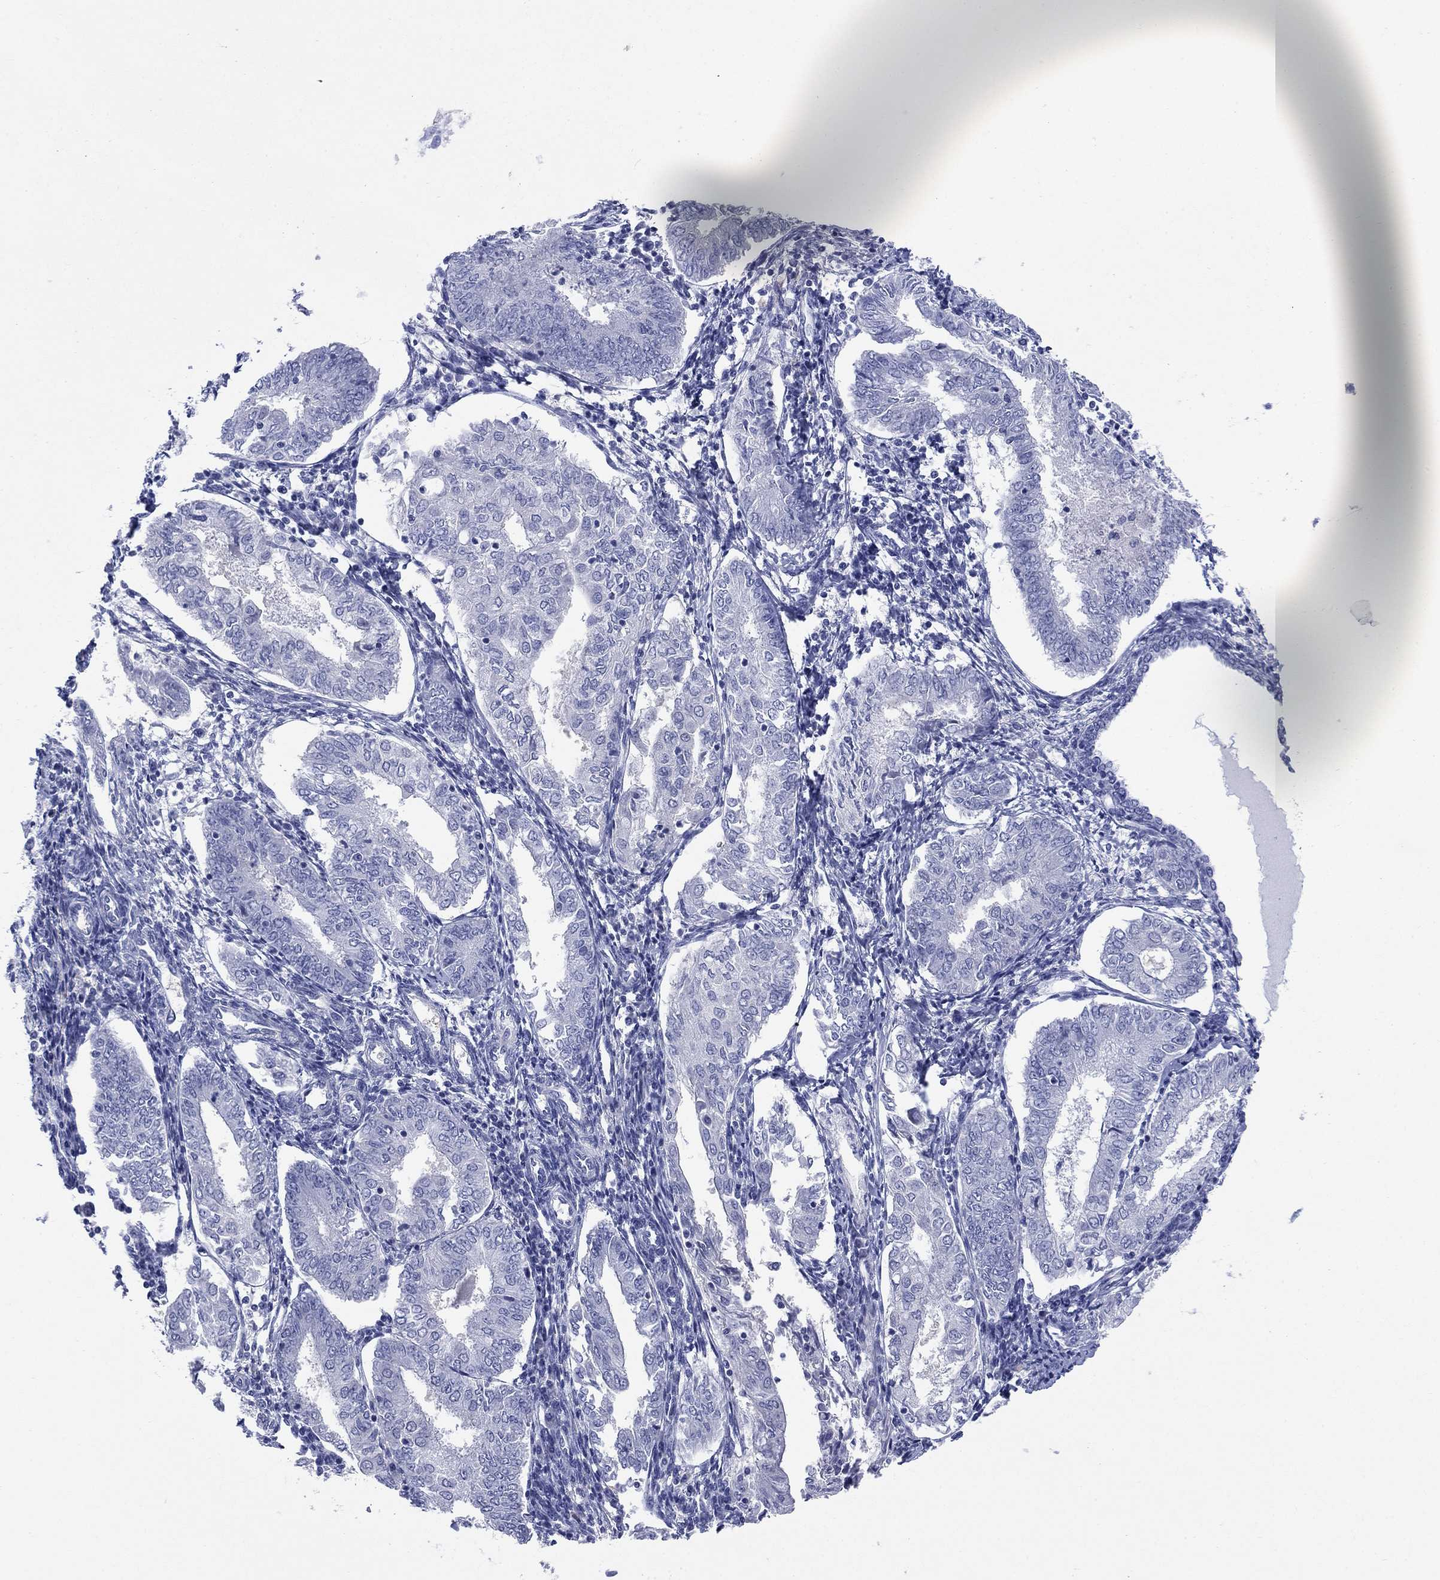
{"staining": {"intensity": "negative", "quantity": "none", "location": "none"}, "tissue": "endometrial cancer", "cell_type": "Tumor cells", "image_type": "cancer", "snomed": [{"axis": "morphology", "description": "Adenocarcinoma, NOS"}, {"axis": "topography", "description": "Endometrium"}], "caption": "The immunohistochemistry image has no significant staining in tumor cells of endometrial cancer (adenocarcinoma) tissue.", "gene": "PTPRZ1", "patient": {"sex": "female", "age": 68}}